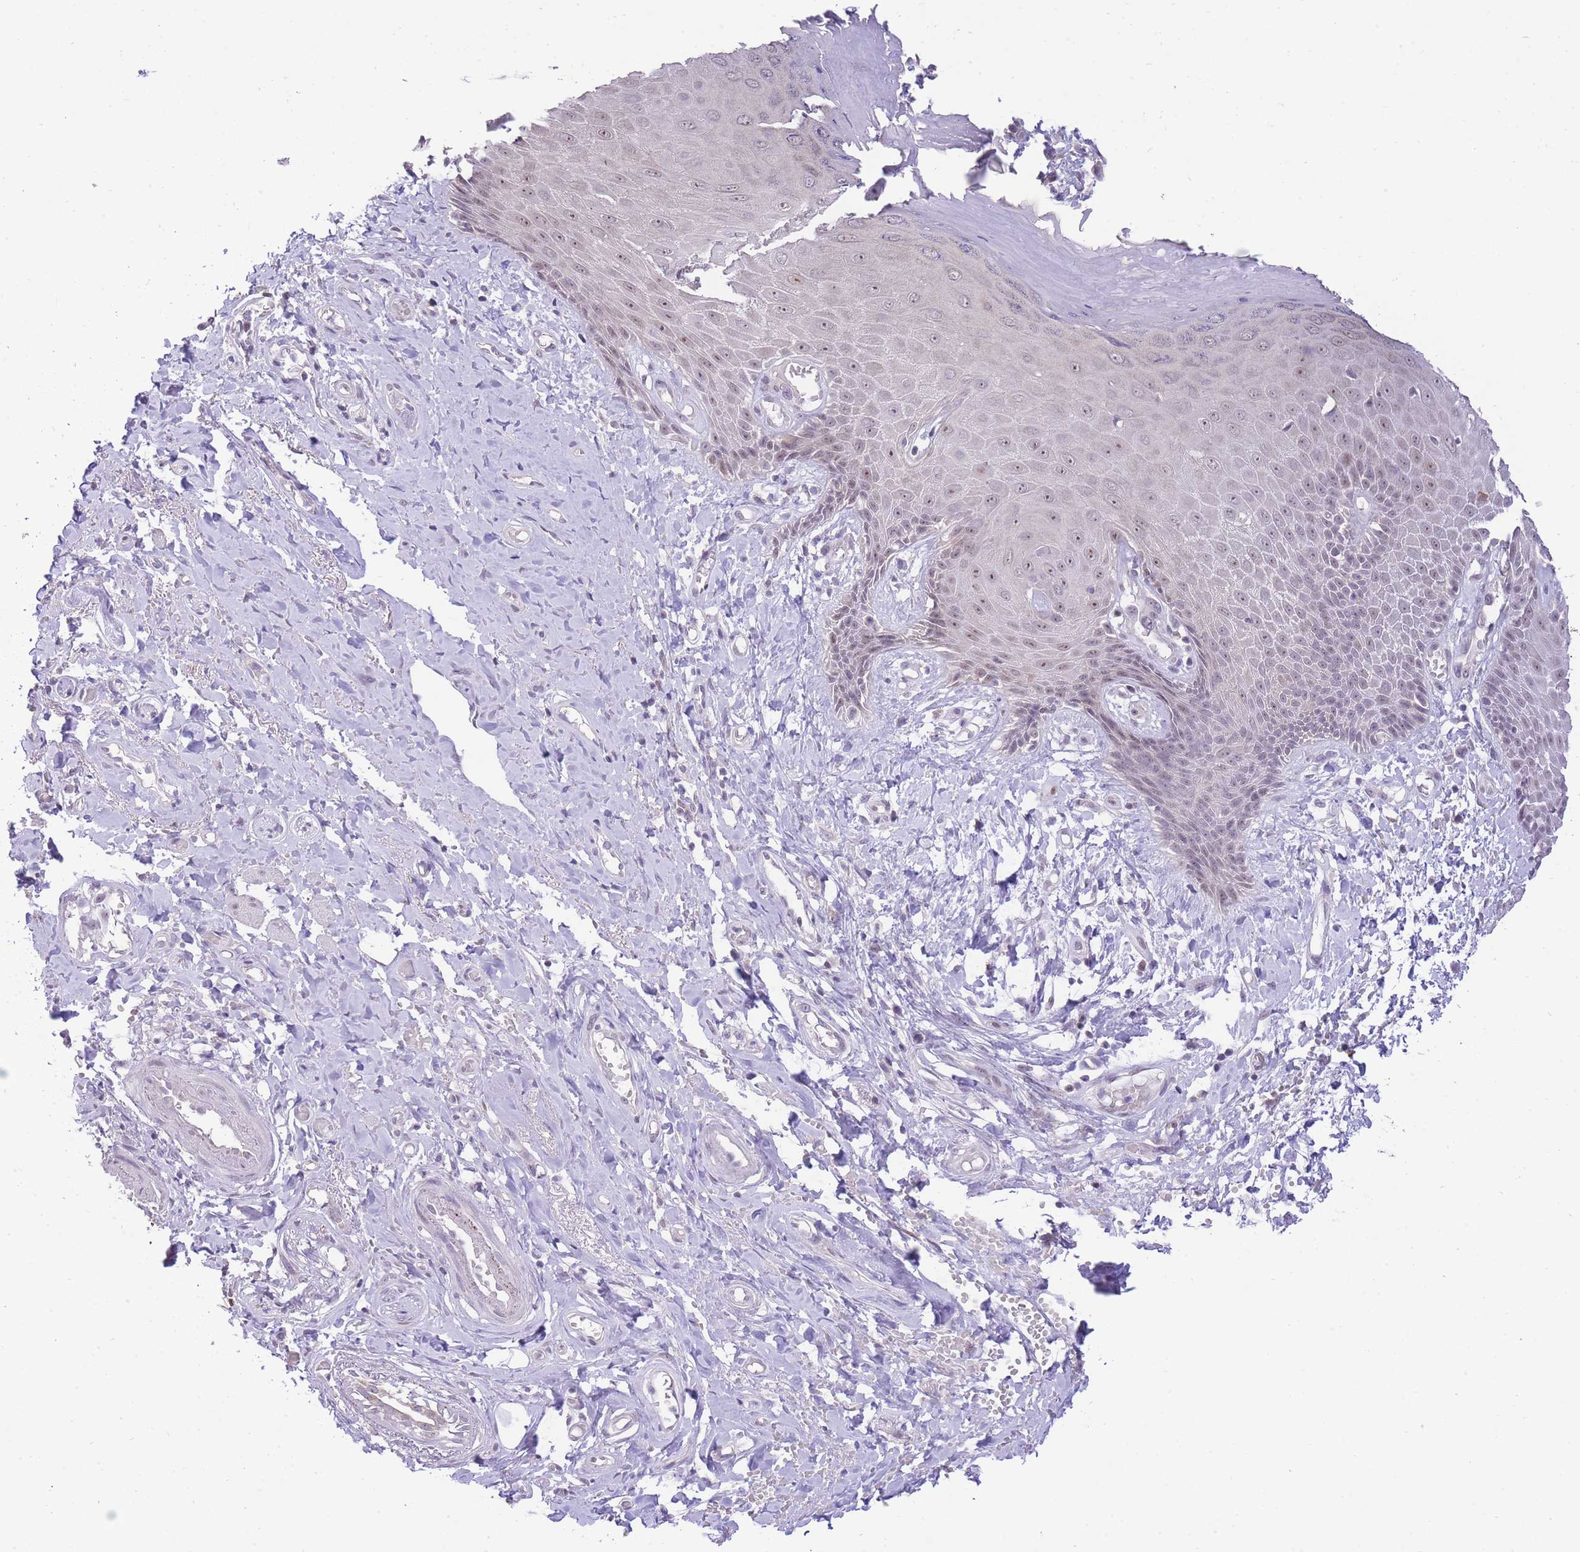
{"staining": {"intensity": "moderate", "quantity": ">75%", "location": "nuclear"}, "tissue": "skin", "cell_type": "Epidermal cells", "image_type": "normal", "snomed": [{"axis": "morphology", "description": "Normal tissue, NOS"}, {"axis": "topography", "description": "Anal"}], "caption": "Epidermal cells display medium levels of moderate nuclear staining in approximately >75% of cells in normal human skin. The staining was performed using DAB (3,3'-diaminobenzidine) to visualize the protein expression in brown, while the nuclei were stained in blue with hematoxylin (Magnification: 20x).", "gene": "STK39", "patient": {"sex": "male", "age": 78}}